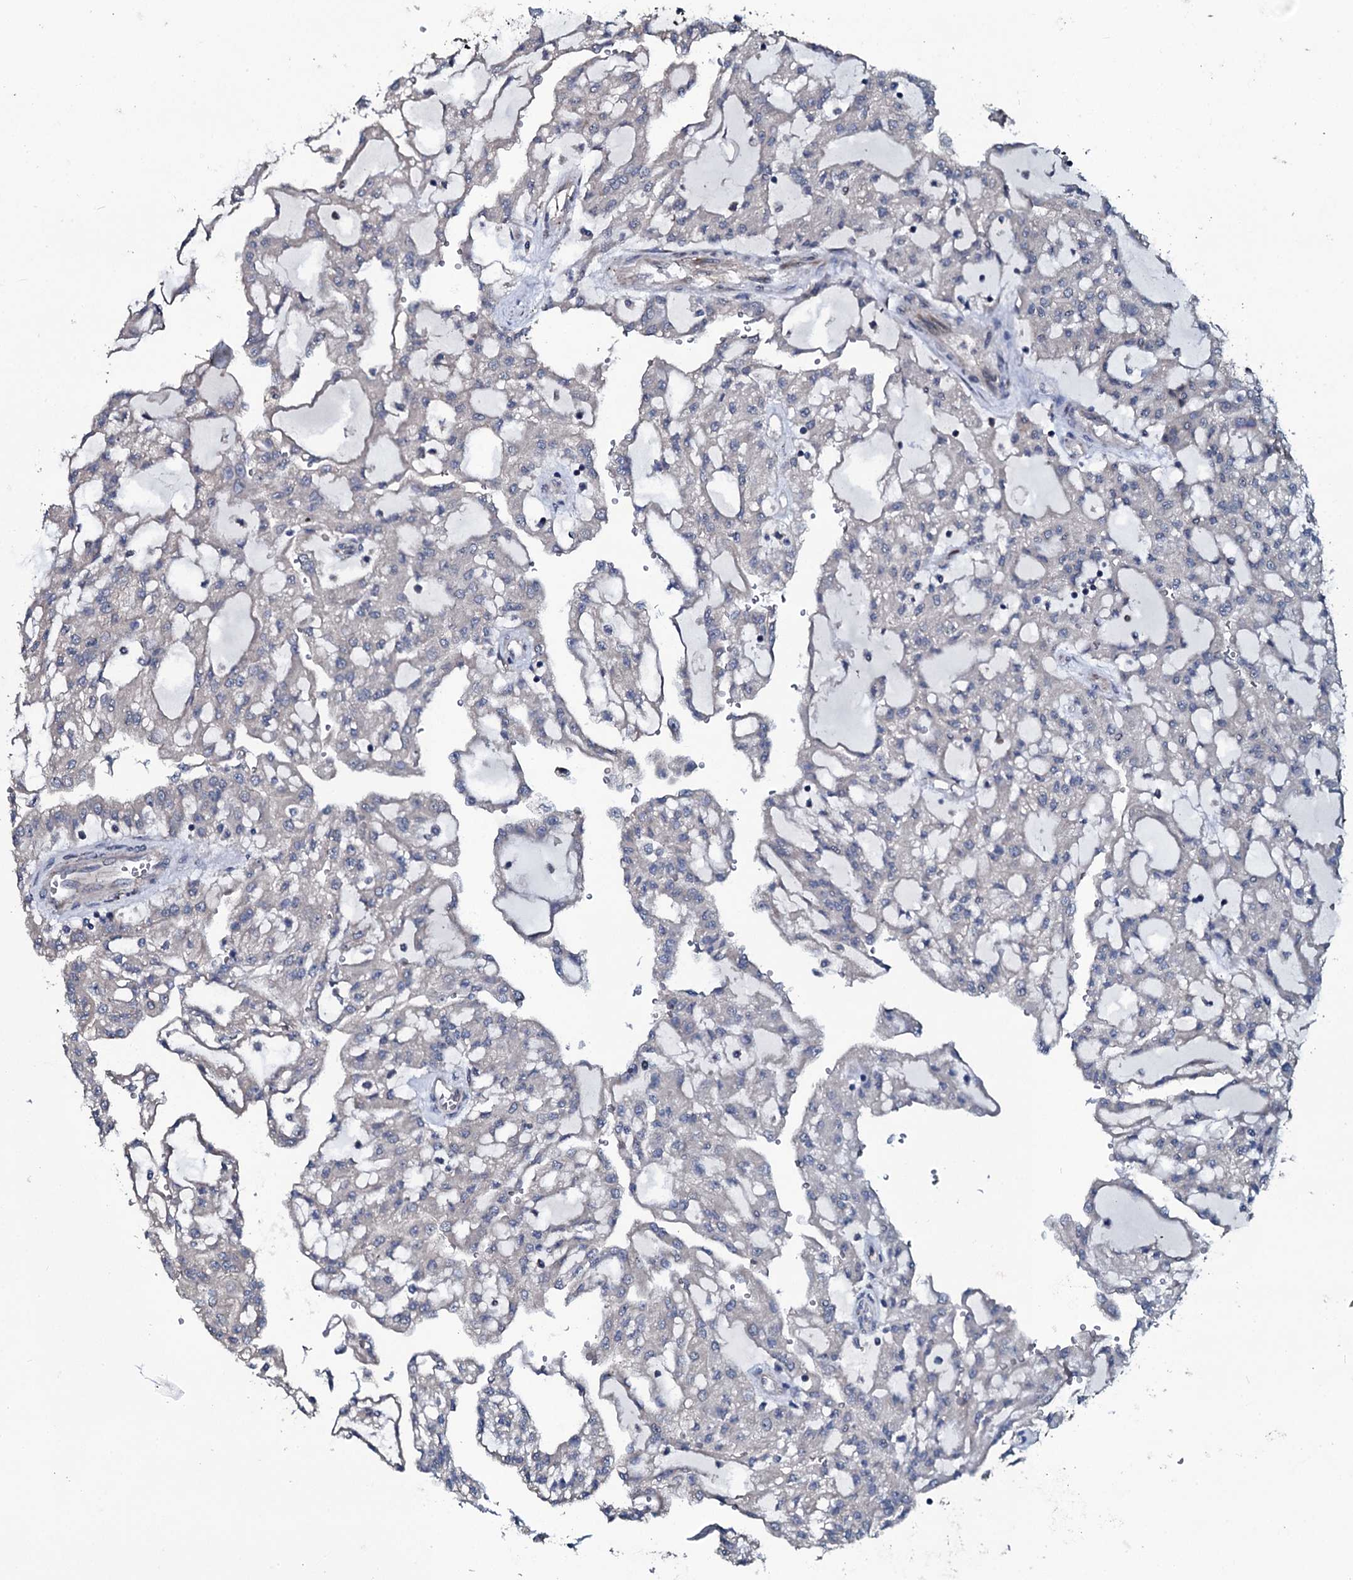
{"staining": {"intensity": "negative", "quantity": "none", "location": "none"}, "tissue": "renal cancer", "cell_type": "Tumor cells", "image_type": "cancer", "snomed": [{"axis": "morphology", "description": "Adenocarcinoma, NOS"}, {"axis": "topography", "description": "Kidney"}], "caption": "Immunohistochemical staining of renal cancer shows no significant positivity in tumor cells.", "gene": "IL12B", "patient": {"sex": "male", "age": 63}}